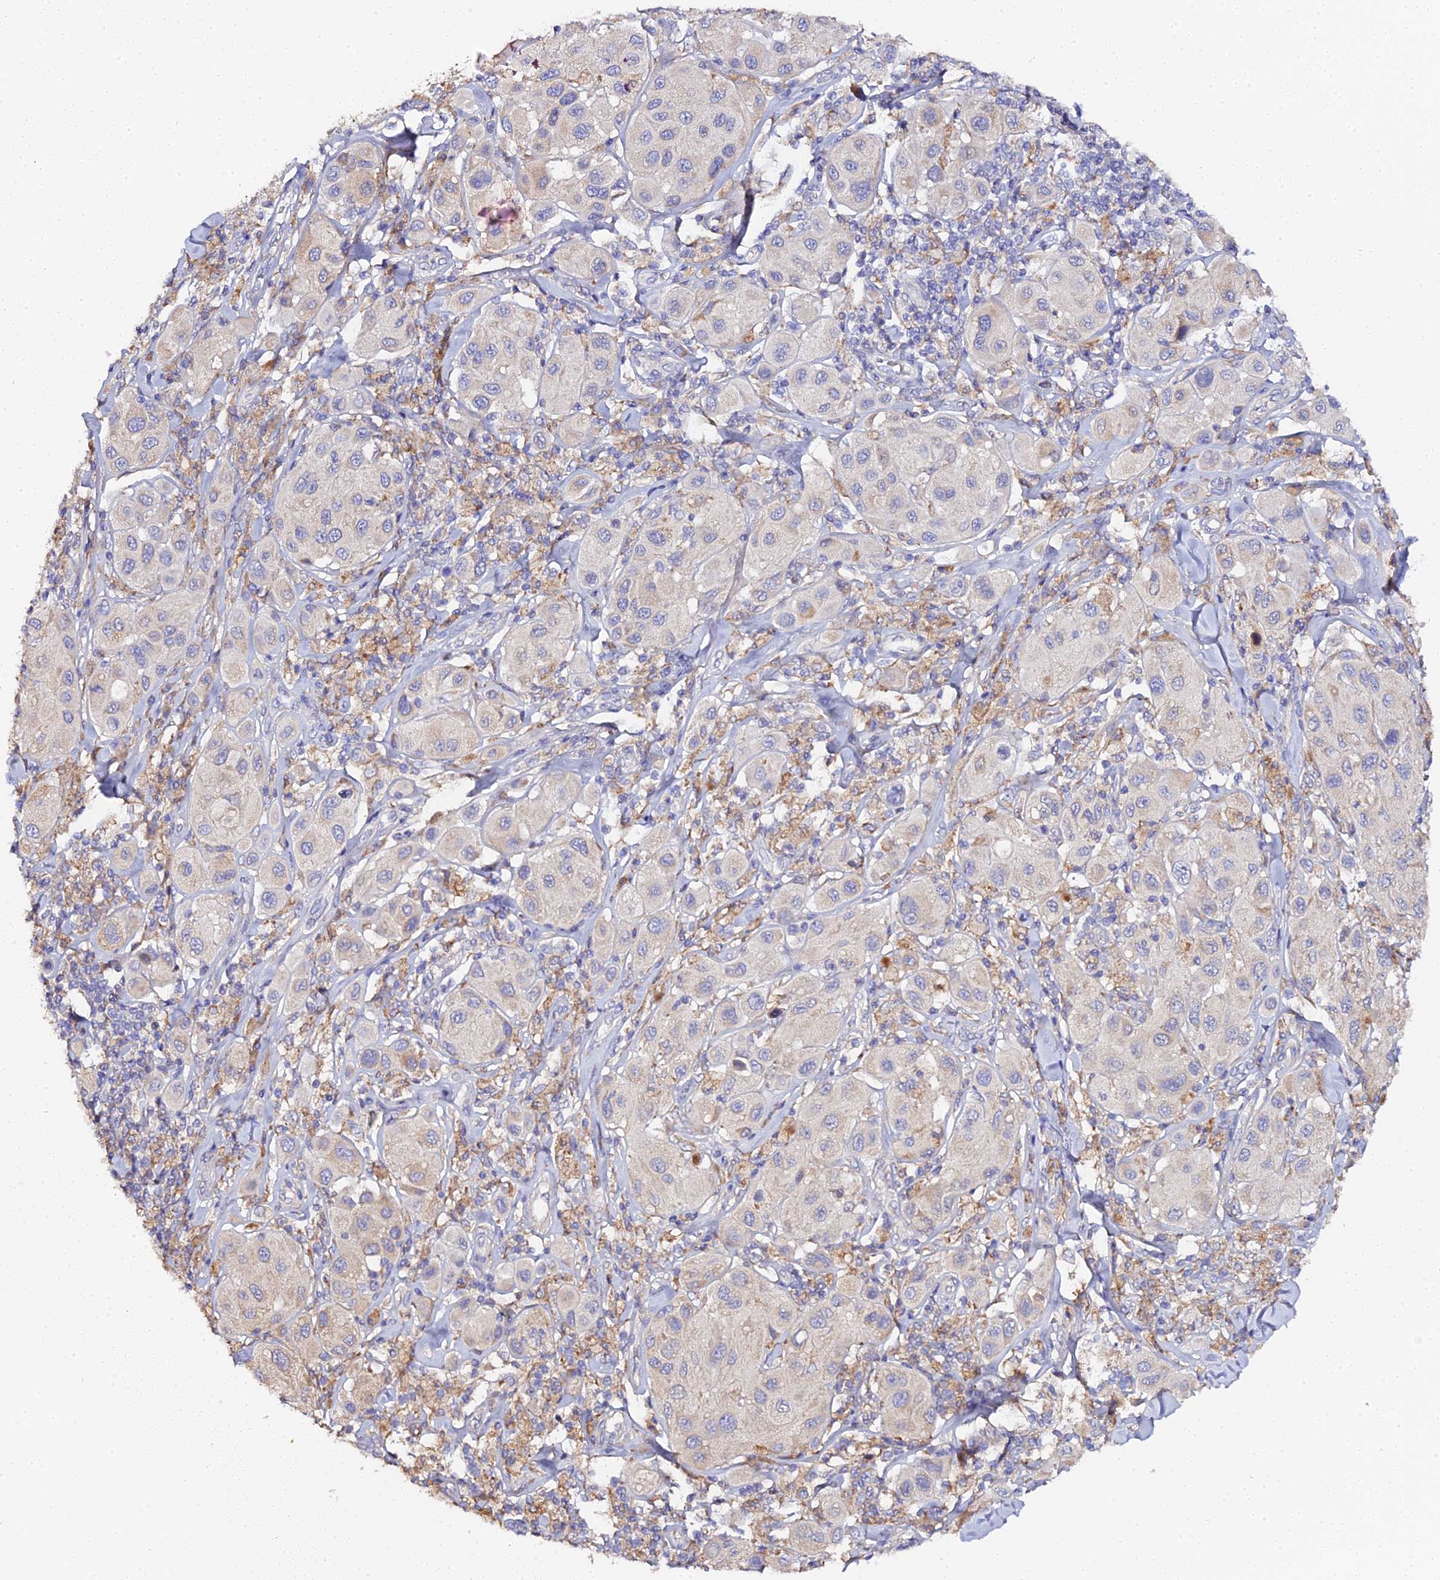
{"staining": {"intensity": "negative", "quantity": "none", "location": "none"}, "tissue": "melanoma", "cell_type": "Tumor cells", "image_type": "cancer", "snomed": [{"axis": "morphology", "description": "Malignant melanoma, Metastatic site"}, {"axis": "topography", "description": "Skin"}], "caption": "Malignant melanoma (metastatic site) was stained to show a protein in brown. There is no significant expression in tumor cells.", "gene": "SCX", "patient": {"sex": "male", "age": 41}}